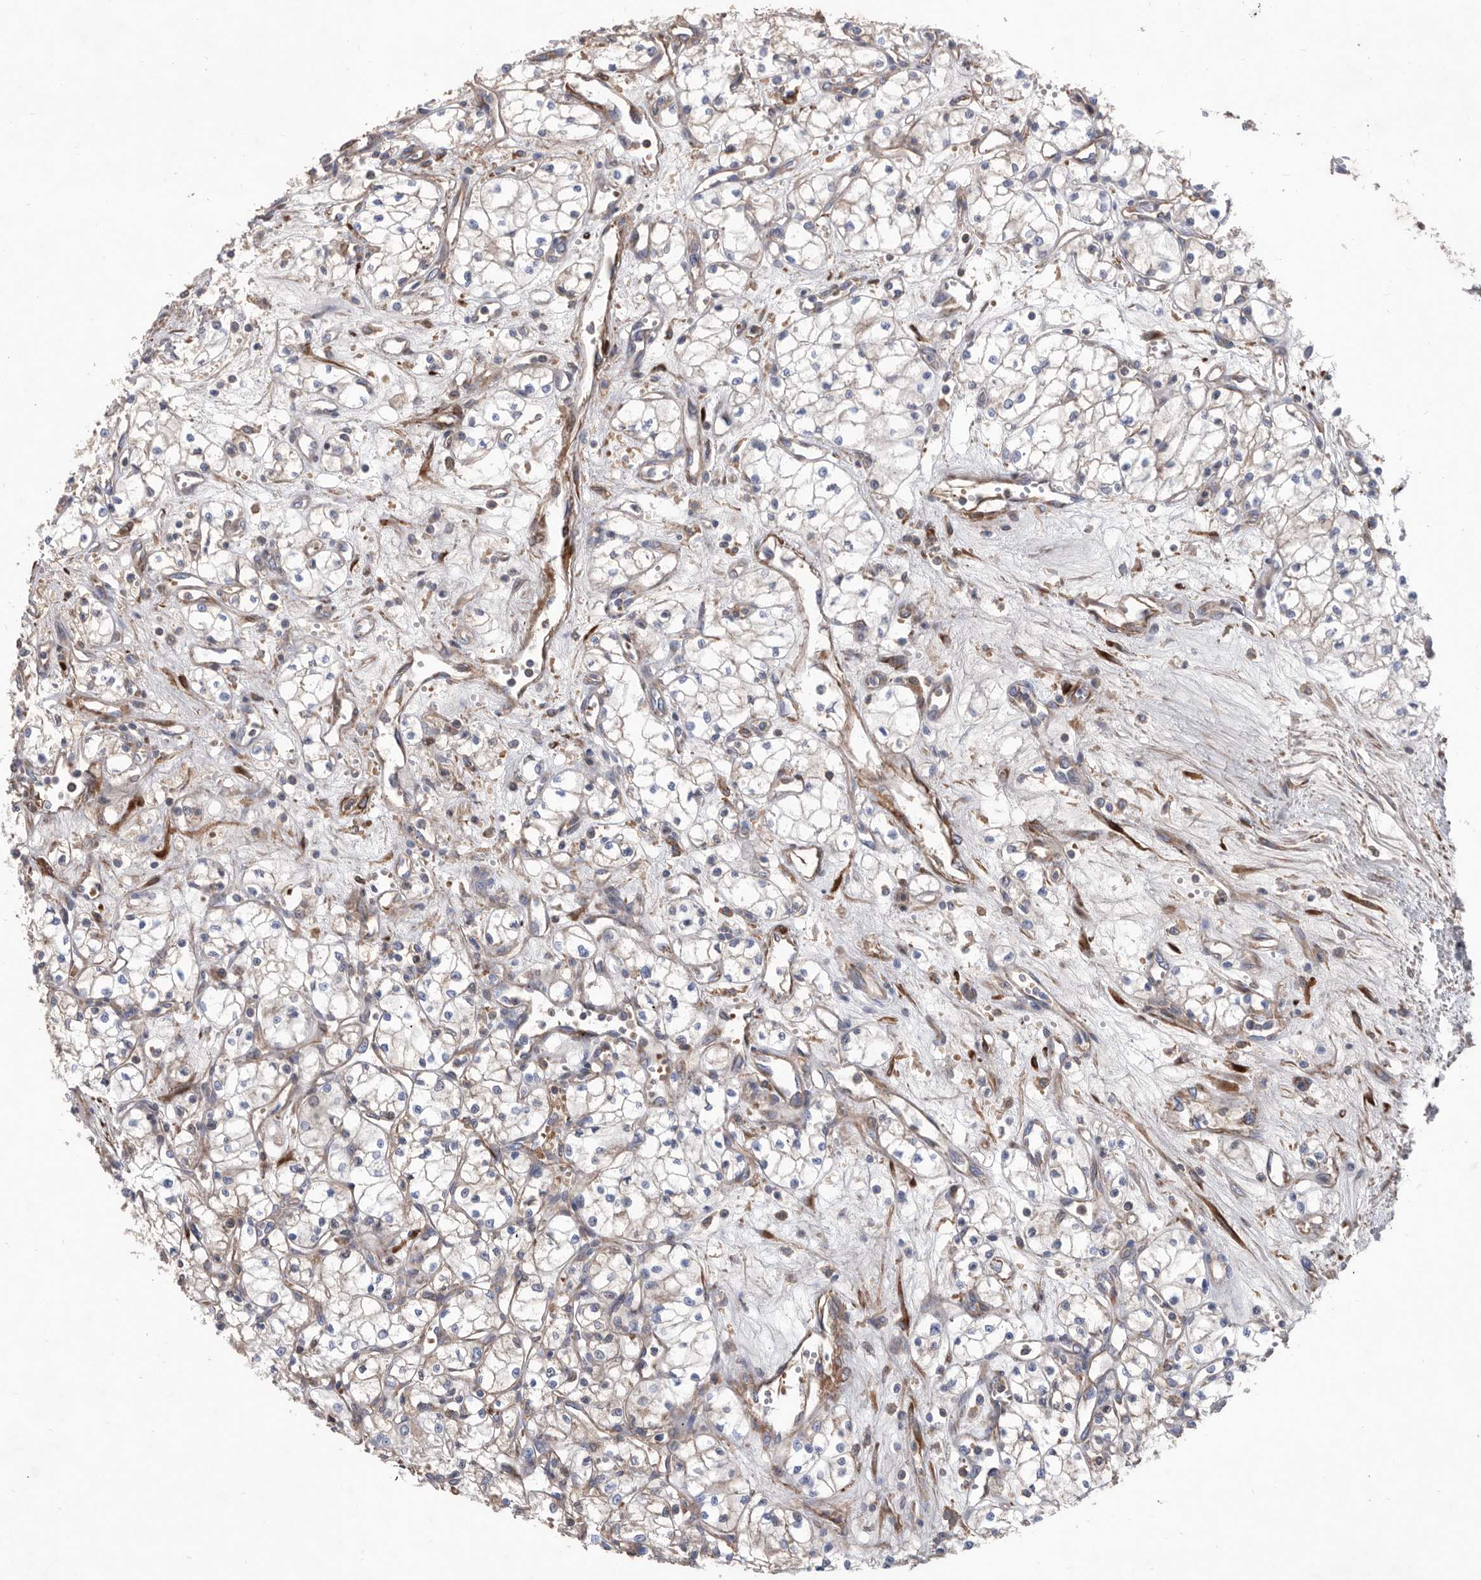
{"staining": {"intensity": "negative", "quantity": "none", "location": "none"}, "tissue": "renal cancer", "cell_type": "Tumor cells", "image_type": "cancer", "snomed": [{"axis": "morphology", "description": "Adenocarcinoma, NOS"}, {"axis": "topography", "description": "Kidney"}], "caption": "Renal cancer (adenocarcinoma) stained for a protein using immunohistochemistry (IHC) displays no expression tumor cells.", "gene": "ATP13A3", "patient": {"sex": "male", "age": 59}}